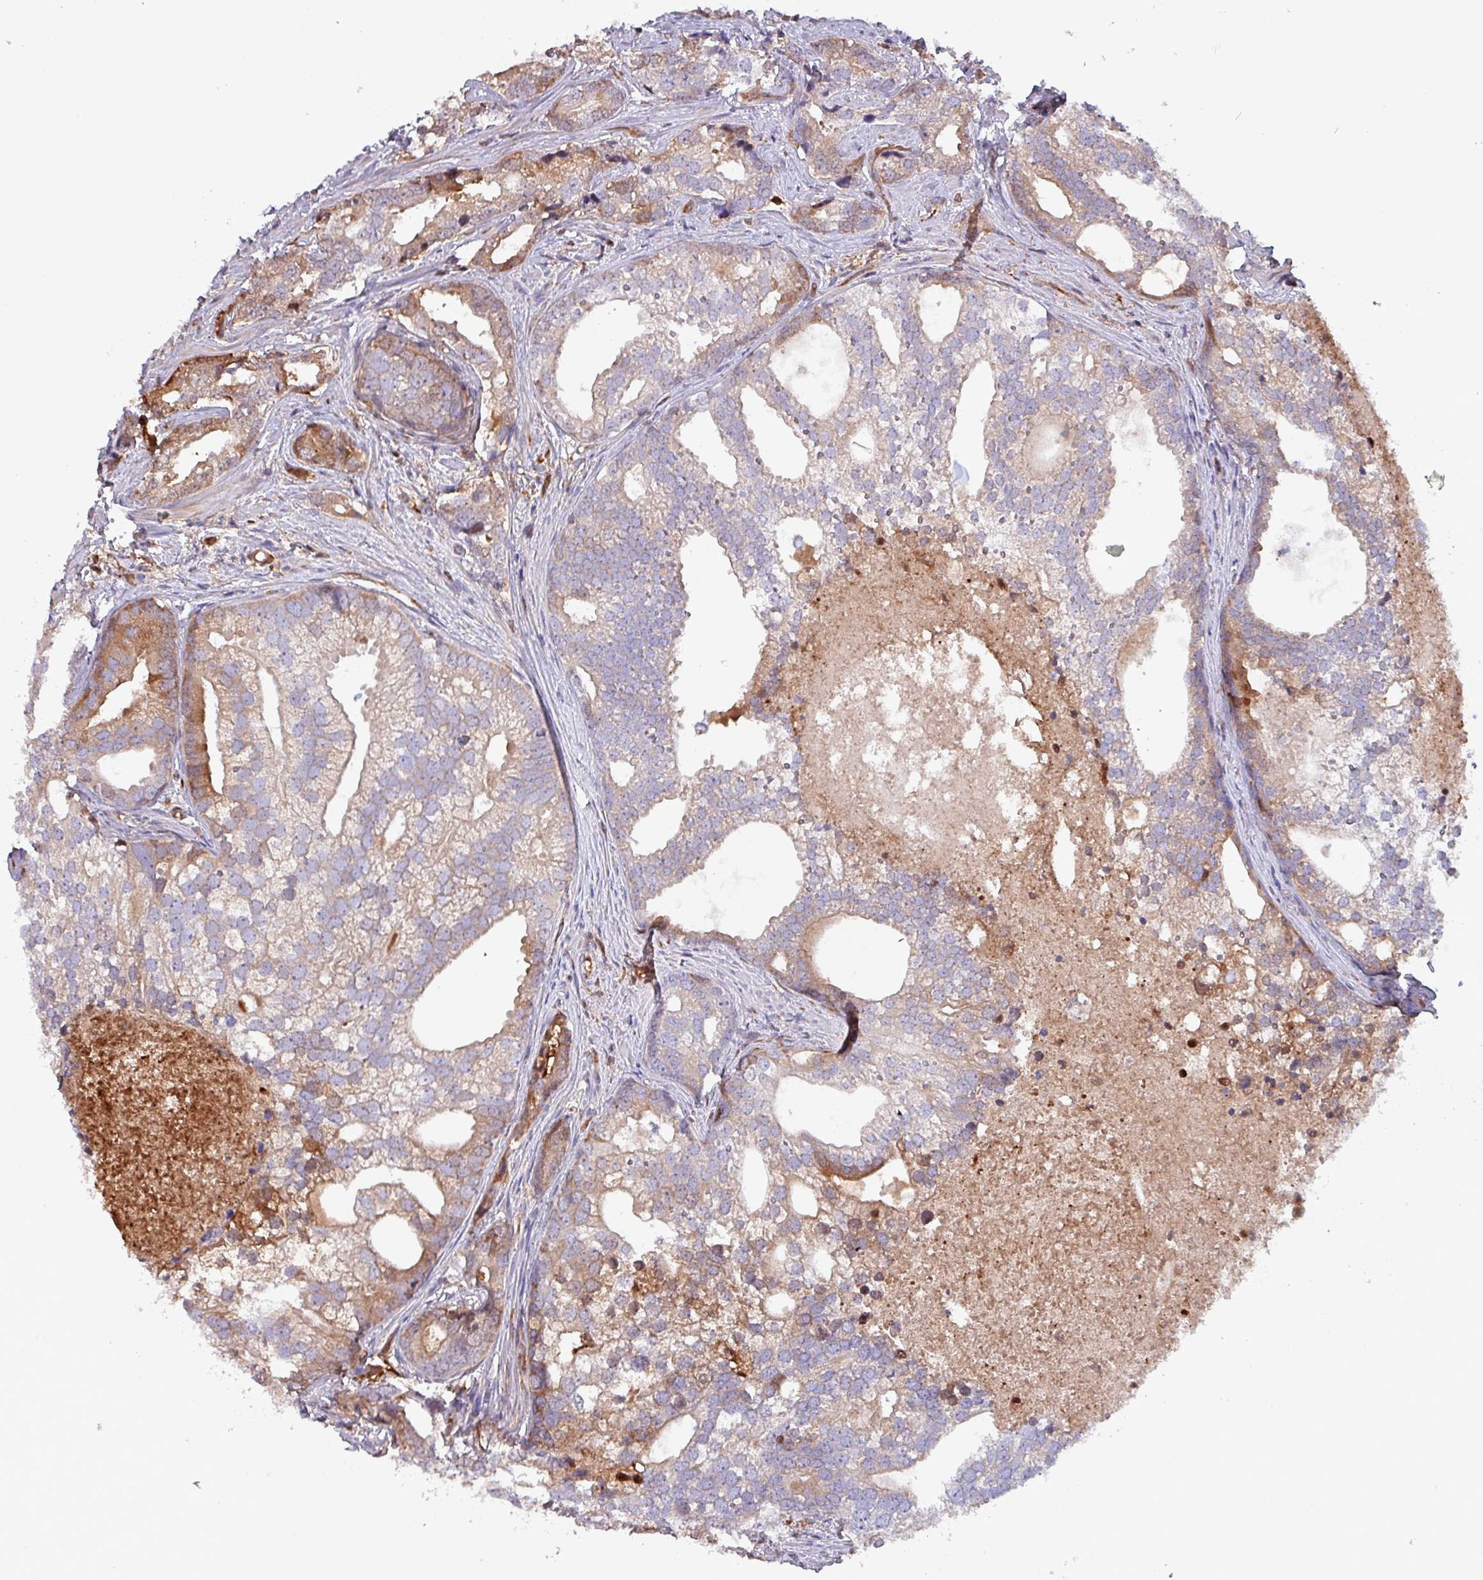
{"staining": {"intensity": "moderate", "quantity": "25%-75%", "location": "cytoplasmic/membranous"}, "tissue": "prostate cancer", "cell_type": "Tumor cells", "image_type": "cancer", "snomed": [{"axis": "morphology", "description": "Adenocarcinoma, High grade"}, {"axis": "topography", "description": "Prostate"}], "caption": "The photomicrograph displays staining of prostate cancer (high-grade adenocarcinoma), revealing moderate cytoplasmic/membranous protein positivity (brown color) within tumor cells.", "gene": "PSMB8", "patient": {"sex": "male", "age": 75}}